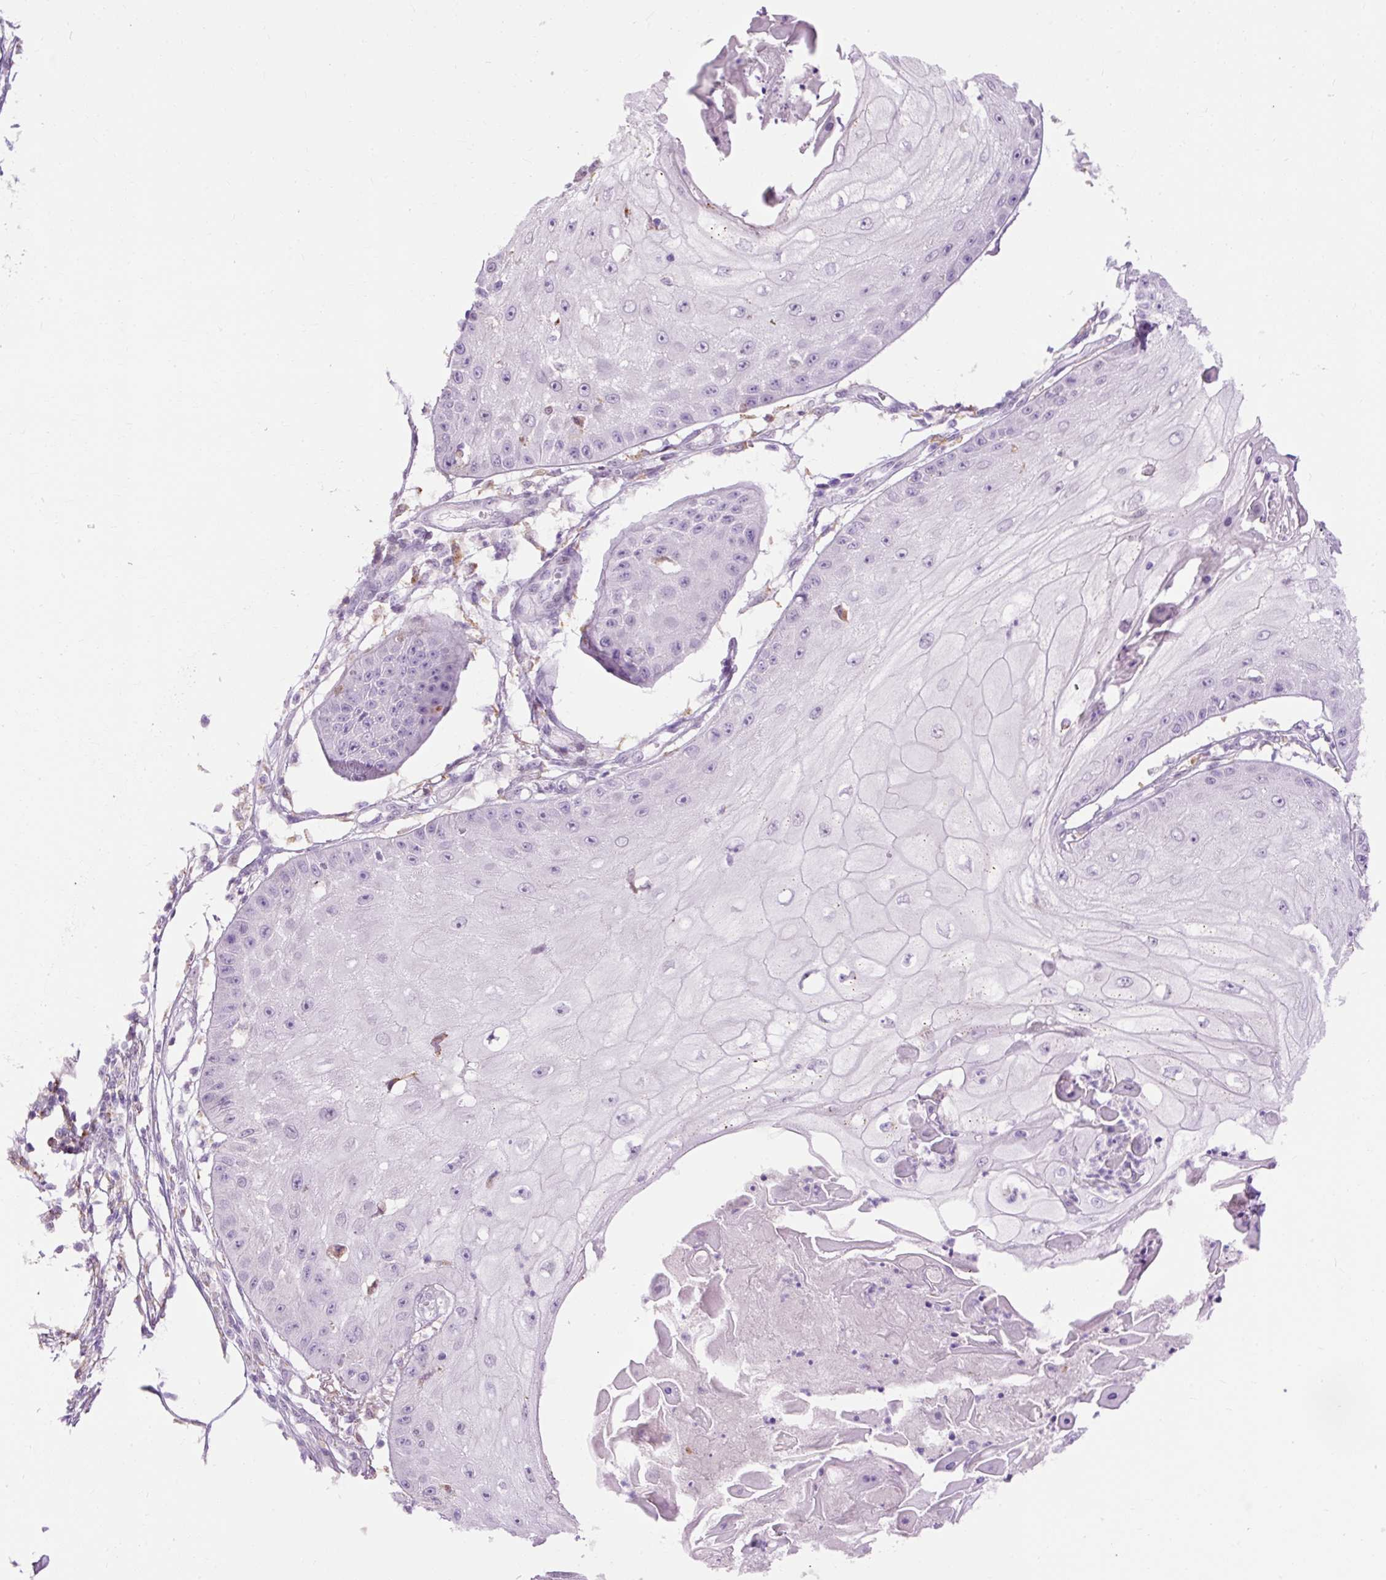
{"staining": {"intensity": "negative", "quantity": "none", "location": "none"}, "tissue": "skin cancer", "cell_type": "Tumor cells", "image_type": "cancer", "snomed": [{"axis": "morphology", "description": "Squamous cell carcinoma, NOS"}, {"axis": "topography", "description": "Skin"}], "caption": "Immunohistochemical staining of skin cancer reveals no significant positivity in tumor cells. (DAB IHC visualized using brightfield microscopy, high magnification).", "gene": "LY86", "patient": {"sex": "male", "age": 70}}